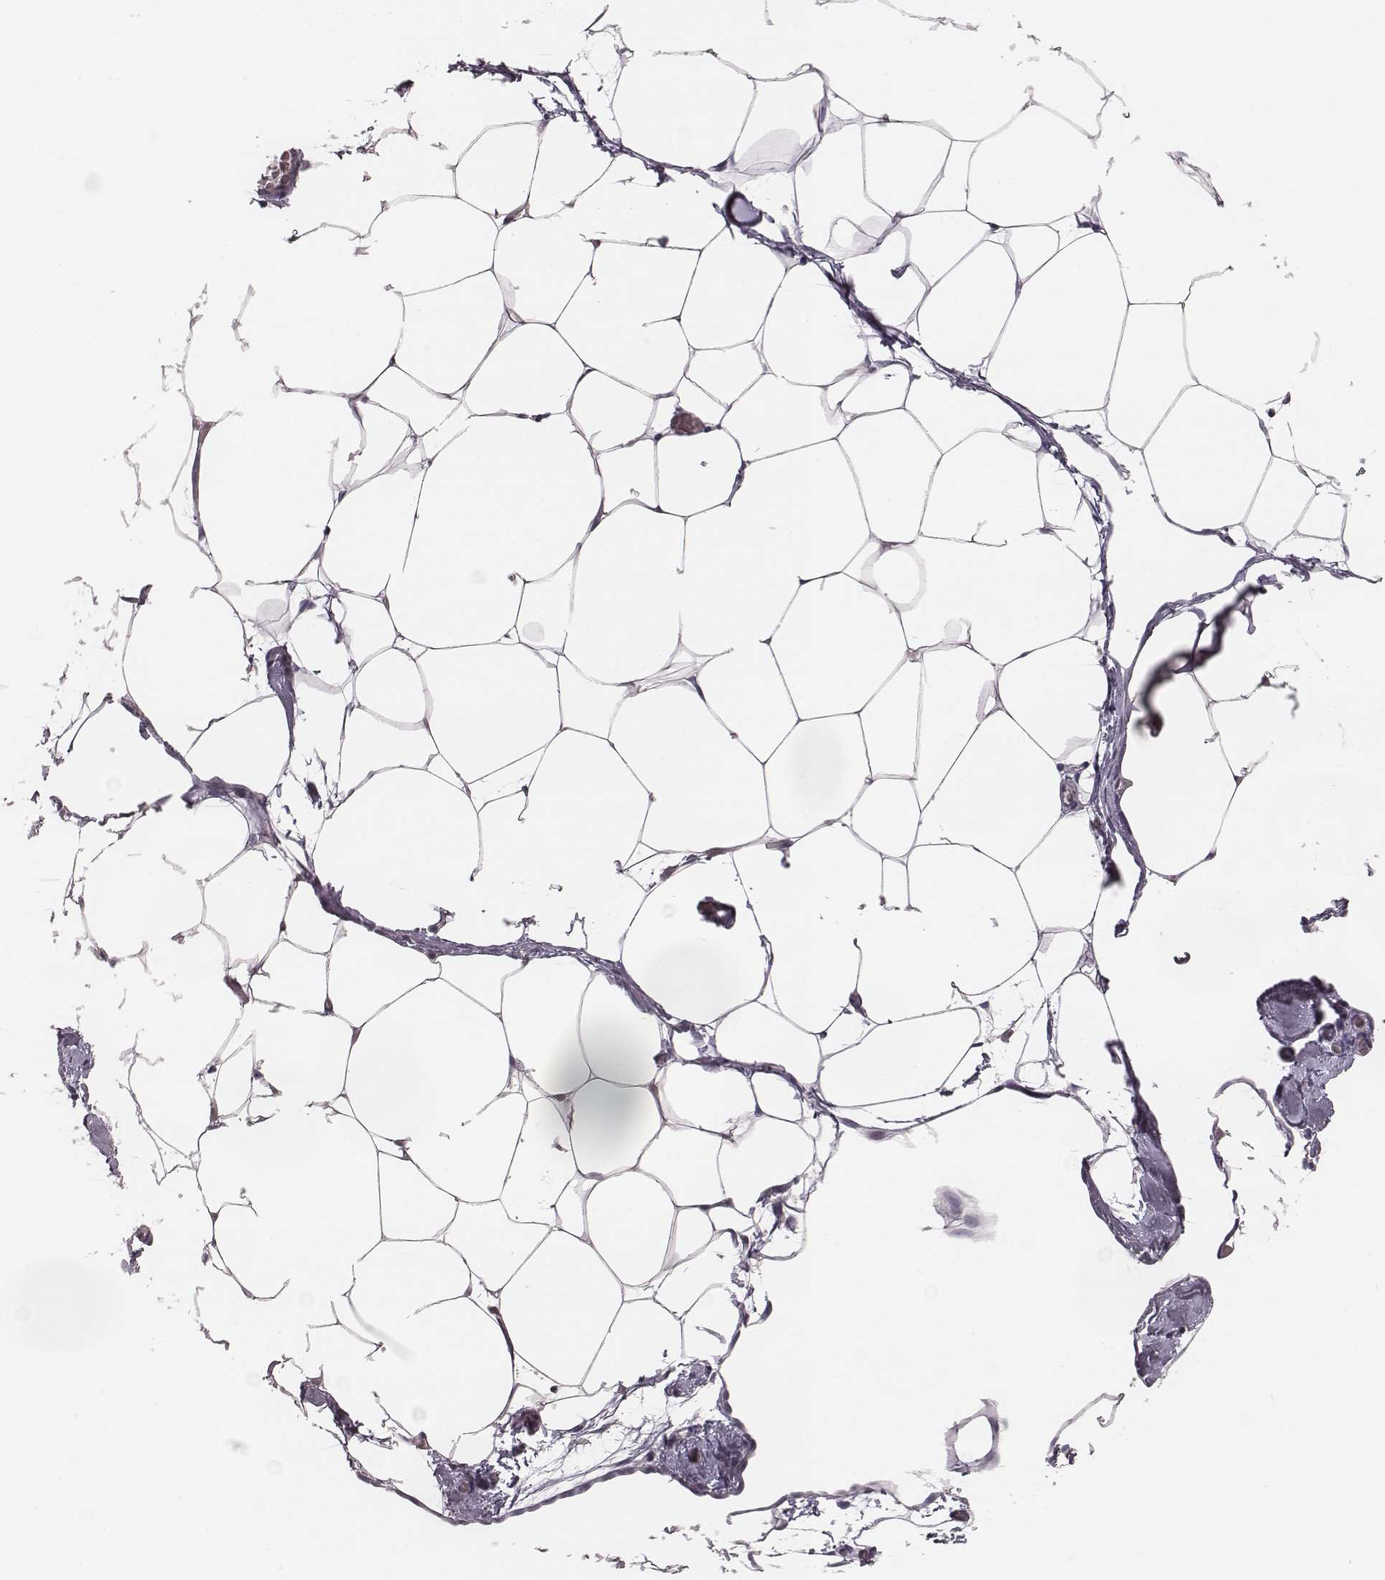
{"staining": {"intensity": "negative", "quantity": "none", "location": "none"}, "tissue": "adipose tissue", "cell_type": "Adipocytes", "image_type": "normal", "snomed": [{"axis": "morphology", "description": "Normal tissue, NOS"}, {"axis": "topography", "description": "Adipose tissue"}], "caption": "Adipose tissue stained for a protein using immunohistochemistry (IHC) shows no expression adipocytes.", "gene": "CSHL1", "patient": {"sex": "male", "age": 57}}